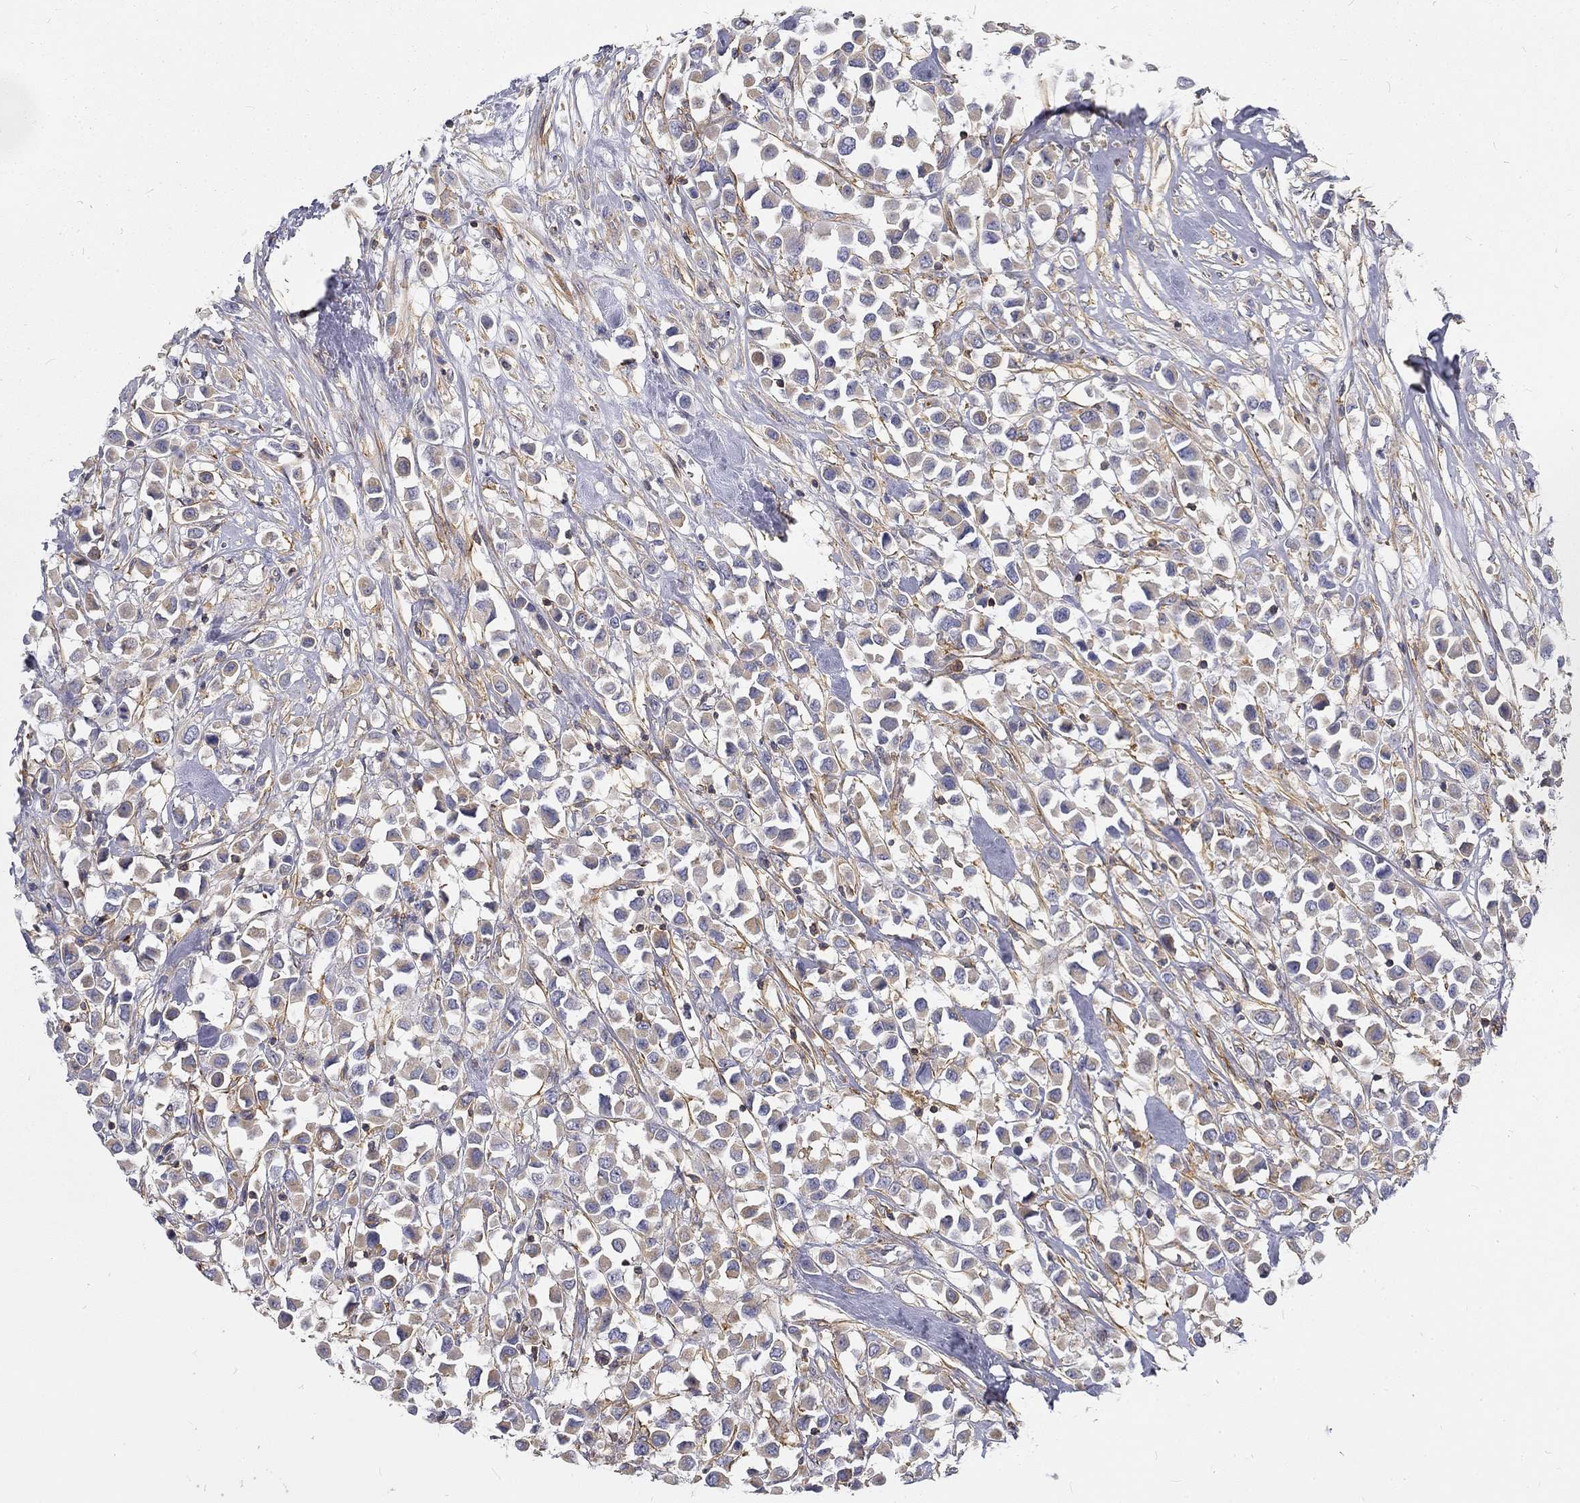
{"staining": {"intensity": "weak", "quantity": ">75%", "location": "cytoplasmic/membranous"}, "tissue": "breast cancer", "cell_type": "Tumor cells", "image_type": "cancer", "snomed": [{"axis": "morphology", "description": "Duct carcinoma"}, {"axis": "topography", "description": "Breast"}], "caption": "Immunohistochemical staining of human breast cancer reveals low levels of weak cytoplasmic/membranous protein staining in about >75% of tumor cells.", "gene": "MTMR11", "patient": {"sex": "female", "age": 61}}